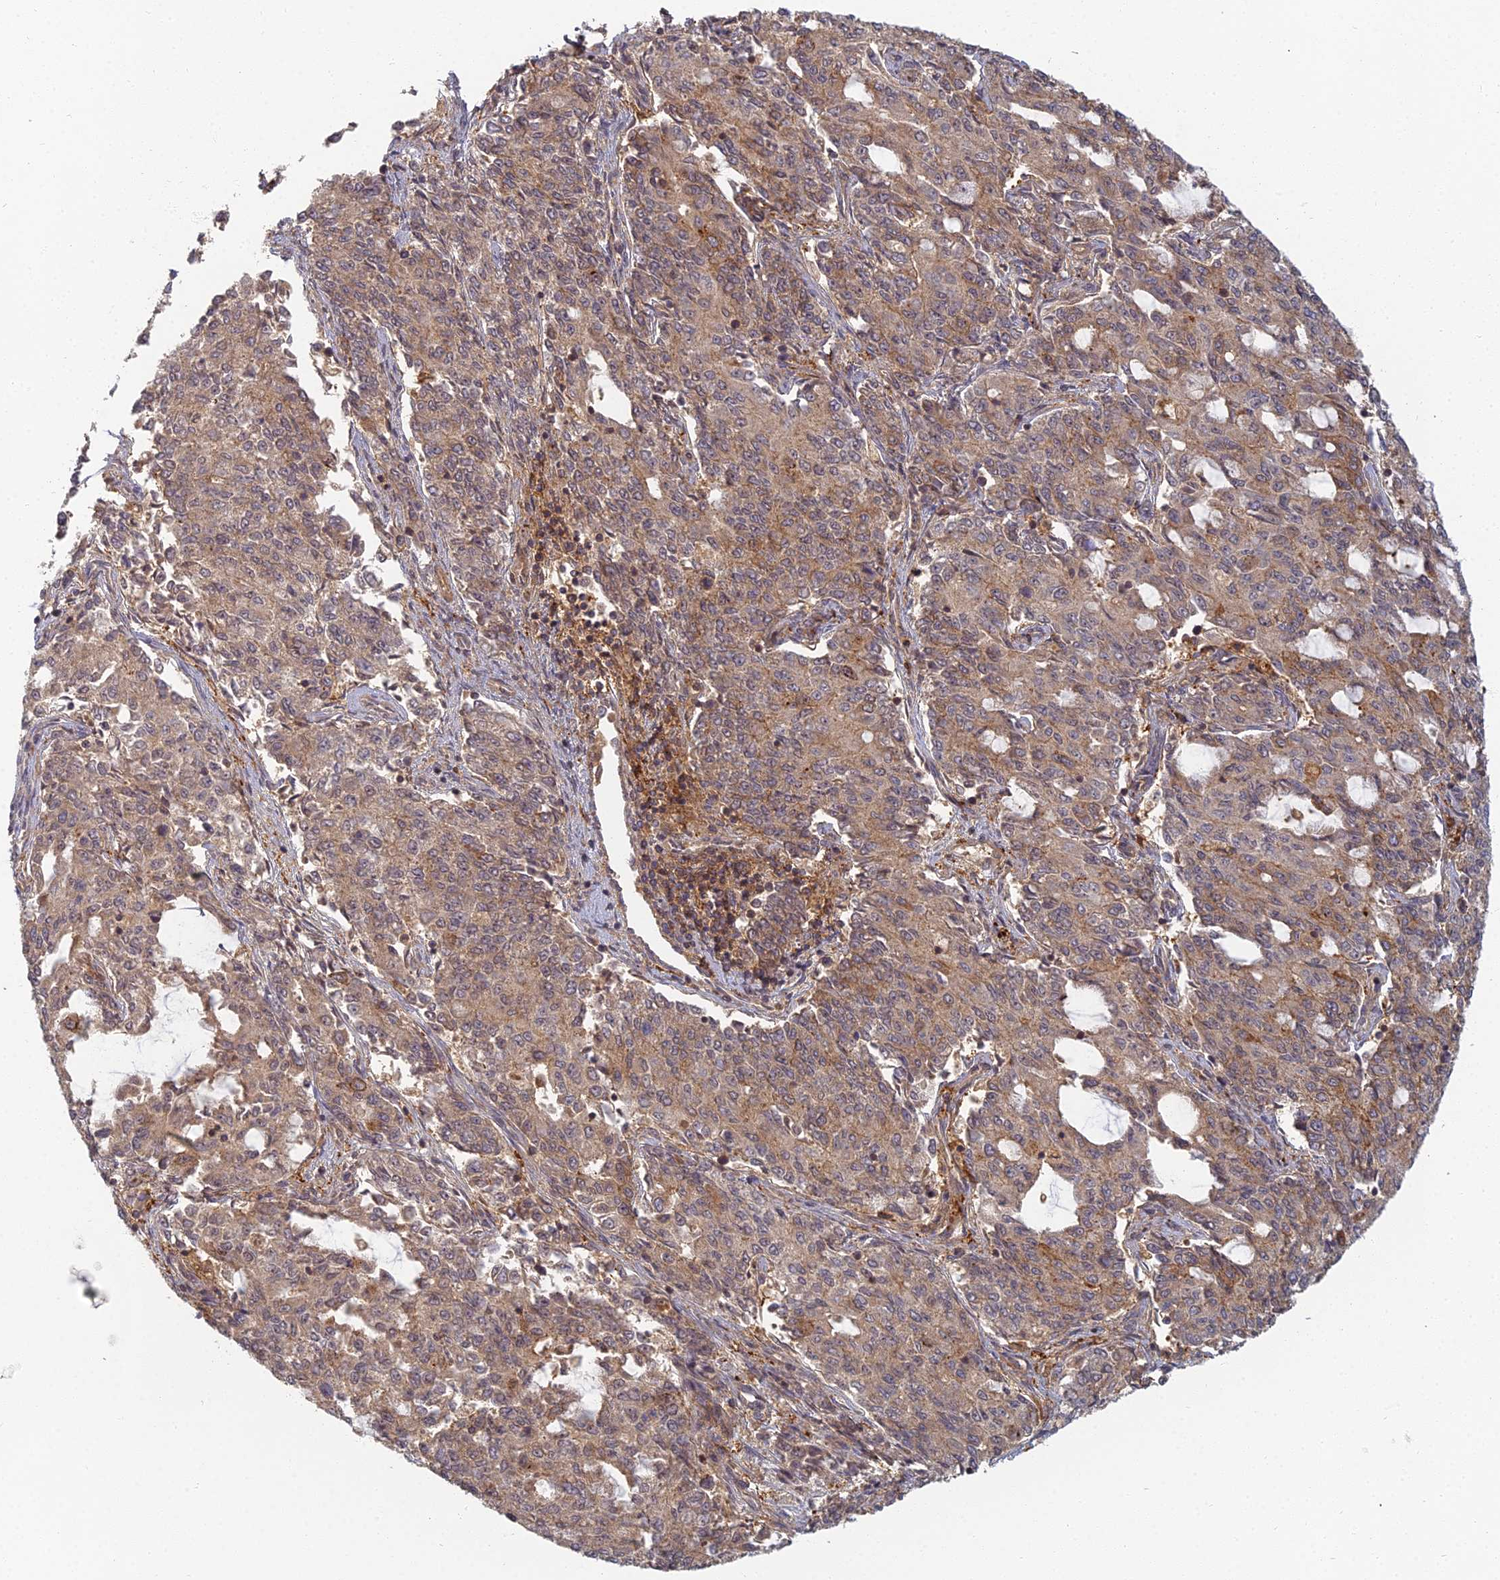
{"staining": {"intensity": "moderate", "quantity": ">75%", "location": "cytoplasmic/membranous"}, "tissue": "endometrial cancer", "cell_type": "Tumor cells", "image_type": "cancer", "snomed": [{"axis": "morphology", "description": "Adenocarcinoma, NOS"}, {"axis": "topography", "description": "Endometrium"}], "caption": "Immunohistochemical staining of human endometrial adenocarcinoma demonstrates medium levels of moderate cytoplasmic/membranous positivity in approximately >75% of tumor cells.", "gene": "INO80D", "patient": {"sex": "female", "age": 50}}